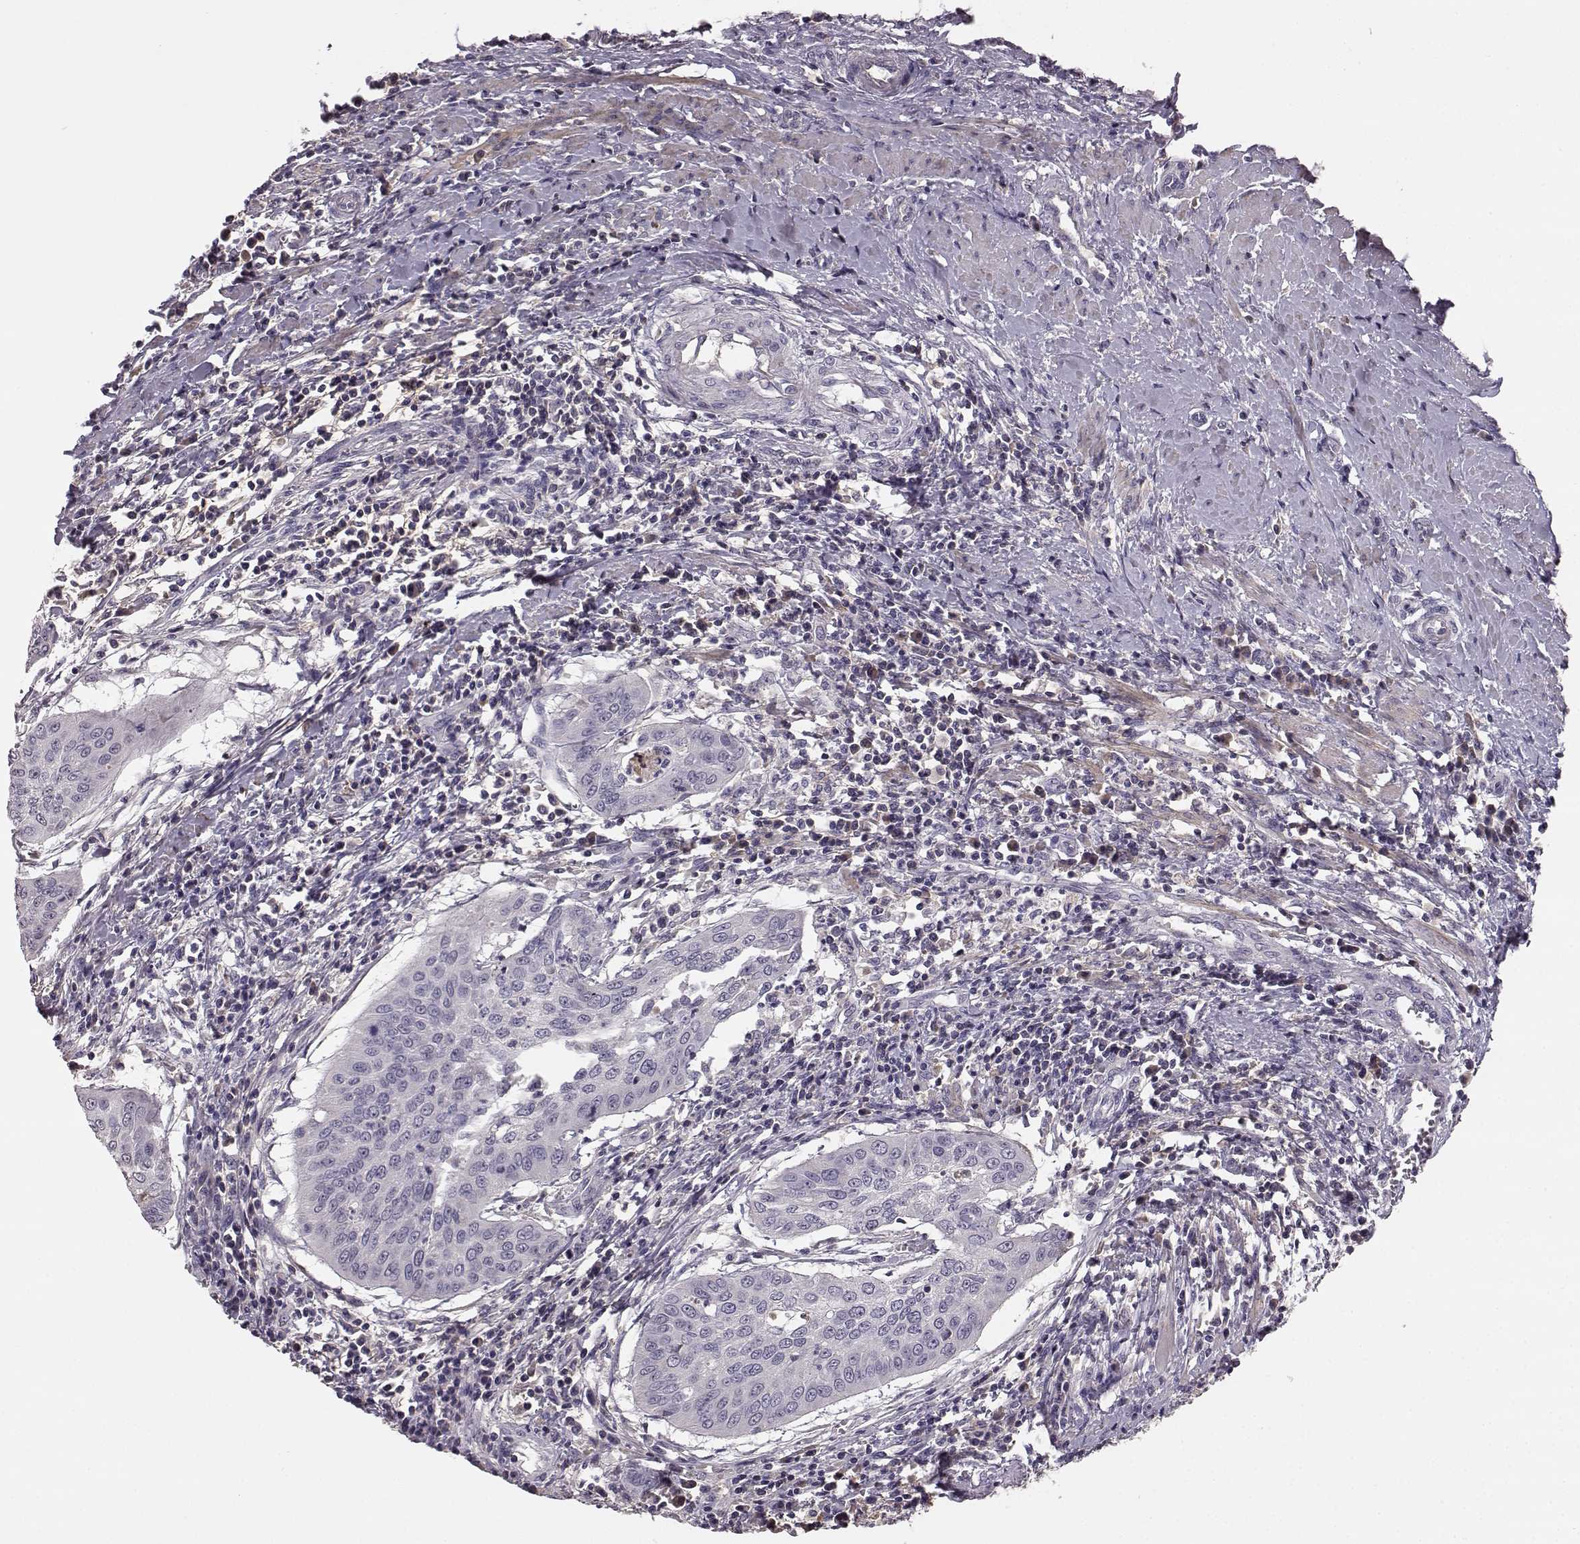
{"staining": {"intensity": "negative", "quantity": "none", "location": "none"}, "tissue": "cervical cancer", "cell_type": "Tumor cells", "image_type": "cancer", "snomed": [{"axis": "morphology", "description": "Squamous cell carcinoma, NOS"}, {"axis": "topography", "description": "Cervix"}], "caption": "IHC micrograph of neoplastic tissue: cervical squamous cell carcinoma stained with DAB shows no significant protein staining in tumor cells.", "gene": "YJEFN3", "patient": {"sex": "female", "age": 39}}